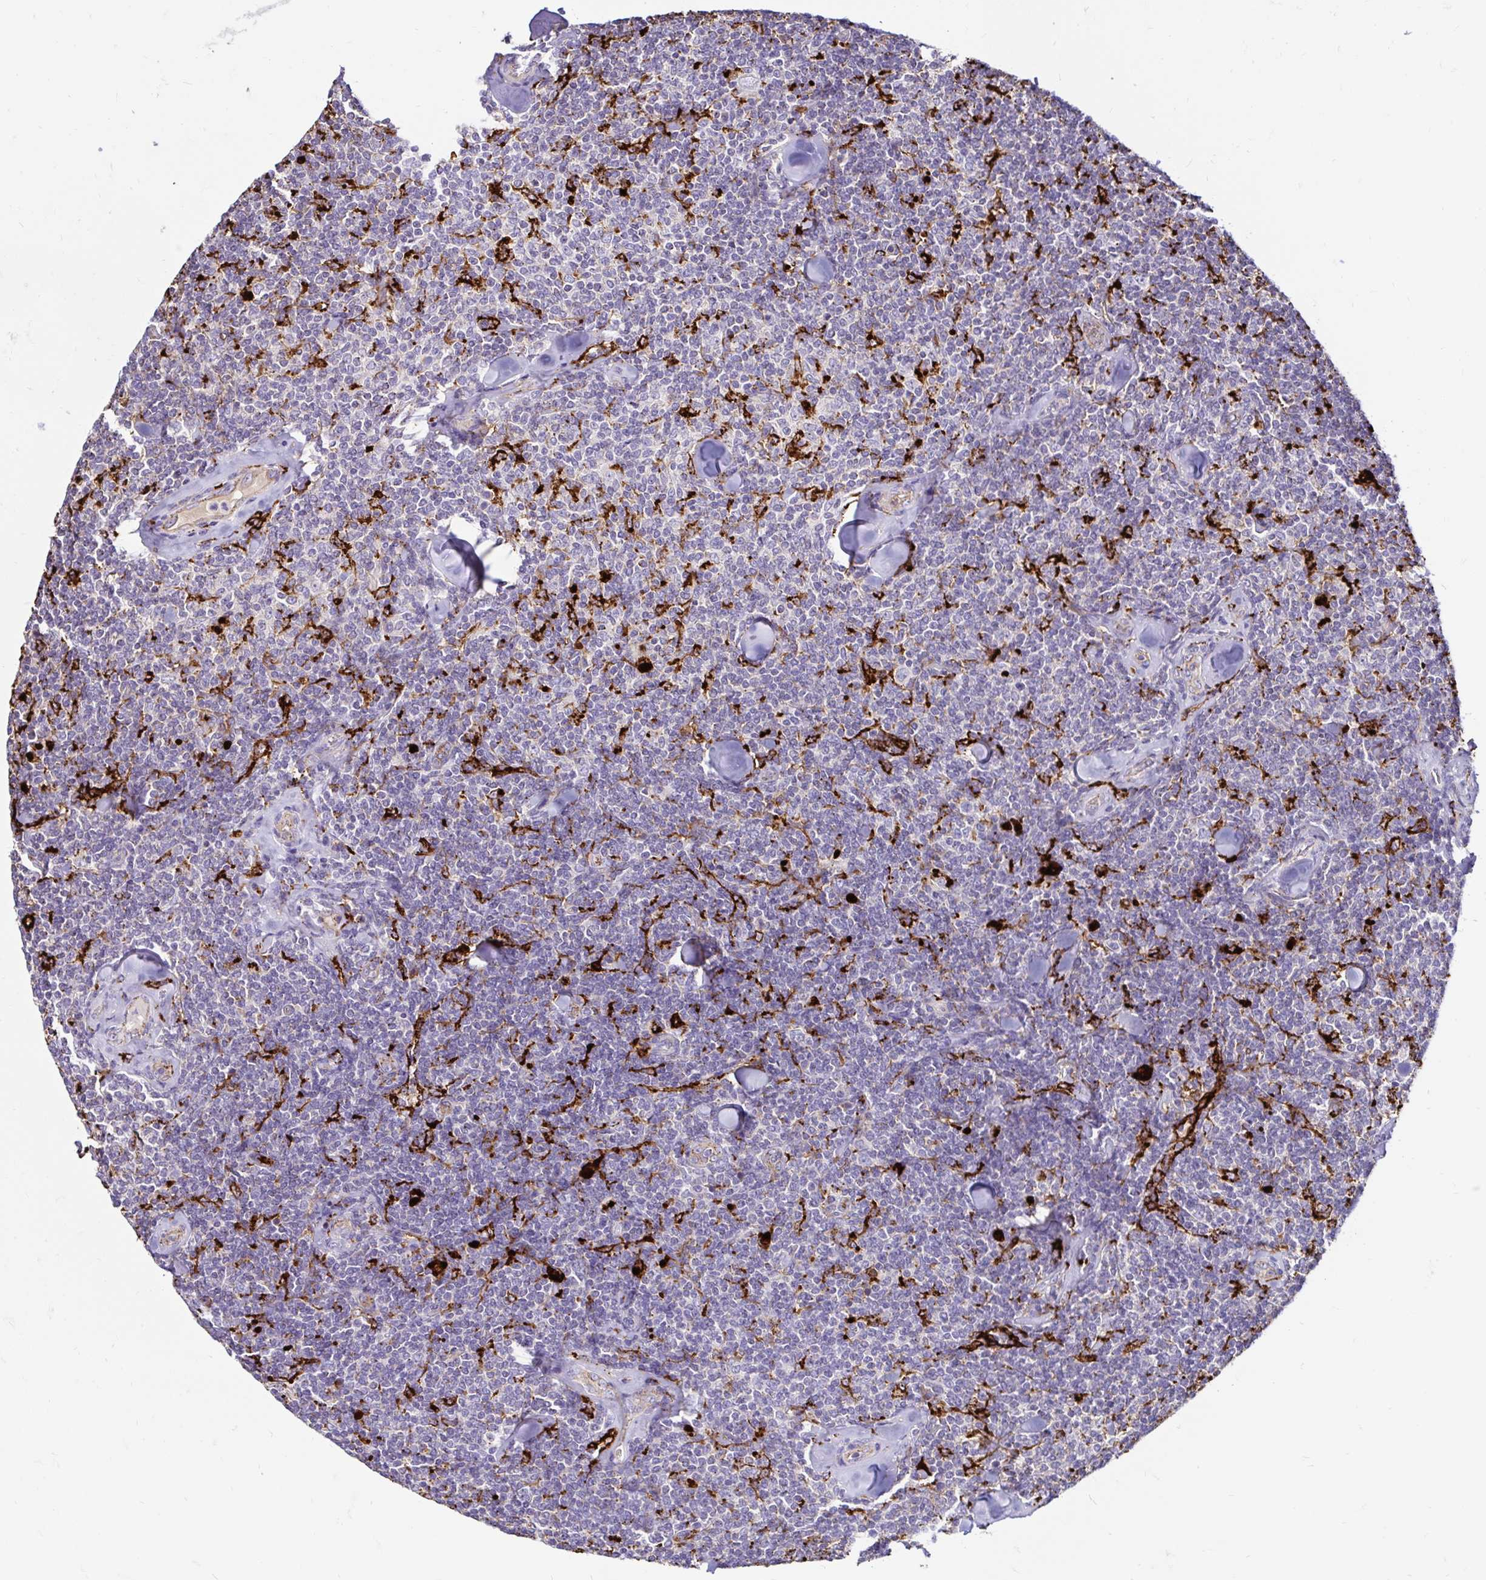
{"staining": {"intensity": "negative", "quantity": "none", "location": "none"}, "tissue": "lymphoma", "cell_type": "Tumor cells", "image_type": "cancer", "snomed": [{"axis": "morphology", "description": "Malignant lymphoma, non-Hodgkin's type, Low grade"}, {"axis": "topography", "description": "Lymph node"}], "caption": "An IHC photomicrograph of low-grade malignant lymphoma, non-Hodgkin's type is shown. There is no staining in tumor cells of low-grade malignant lymphoma, non-Hodgkin's type.", "gene": "FUCA1", "patient": {"sex": "female", "age": 56}}